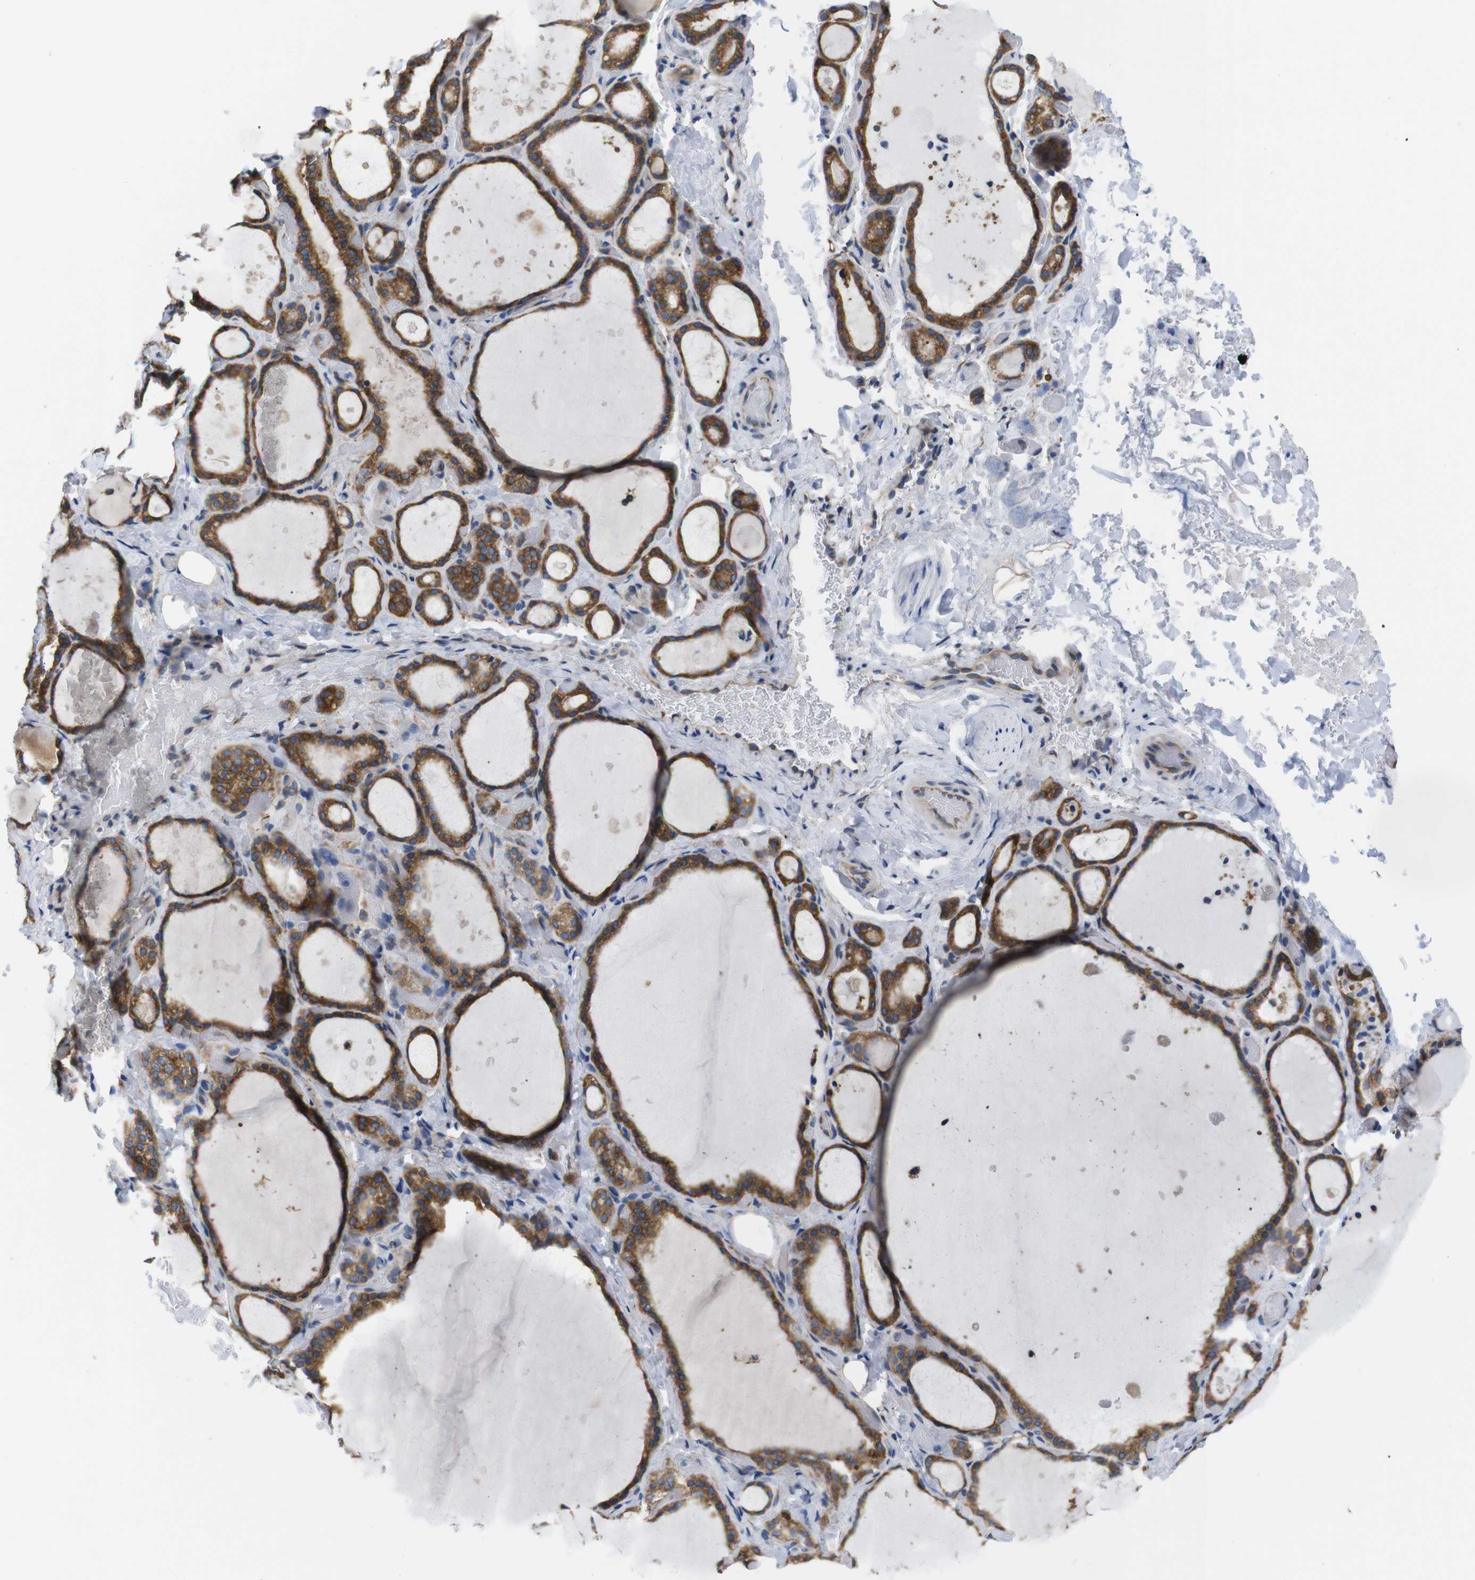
{"staining": {"intensity": "strong", "quantity": ">75%", "location": "cytoplasmic/membranous"}, "tissue": "thyroid gland", "cell_type": "Glandular cells", "image_type": "normal", "snomed": [{"axis": "morphology", "description": "Normal tissue, NOS"}, {"axis": "topography", "description": "Thyroid gland"}], "caption": "This is an image of immunohistochemistry (IHC) staining of benign thyroid gland, which shows strong positivity in the cytoplasmic/membranous of glandular cells.", "gene": "HACD3", "patient": {"sex": "female", "age": 44}}